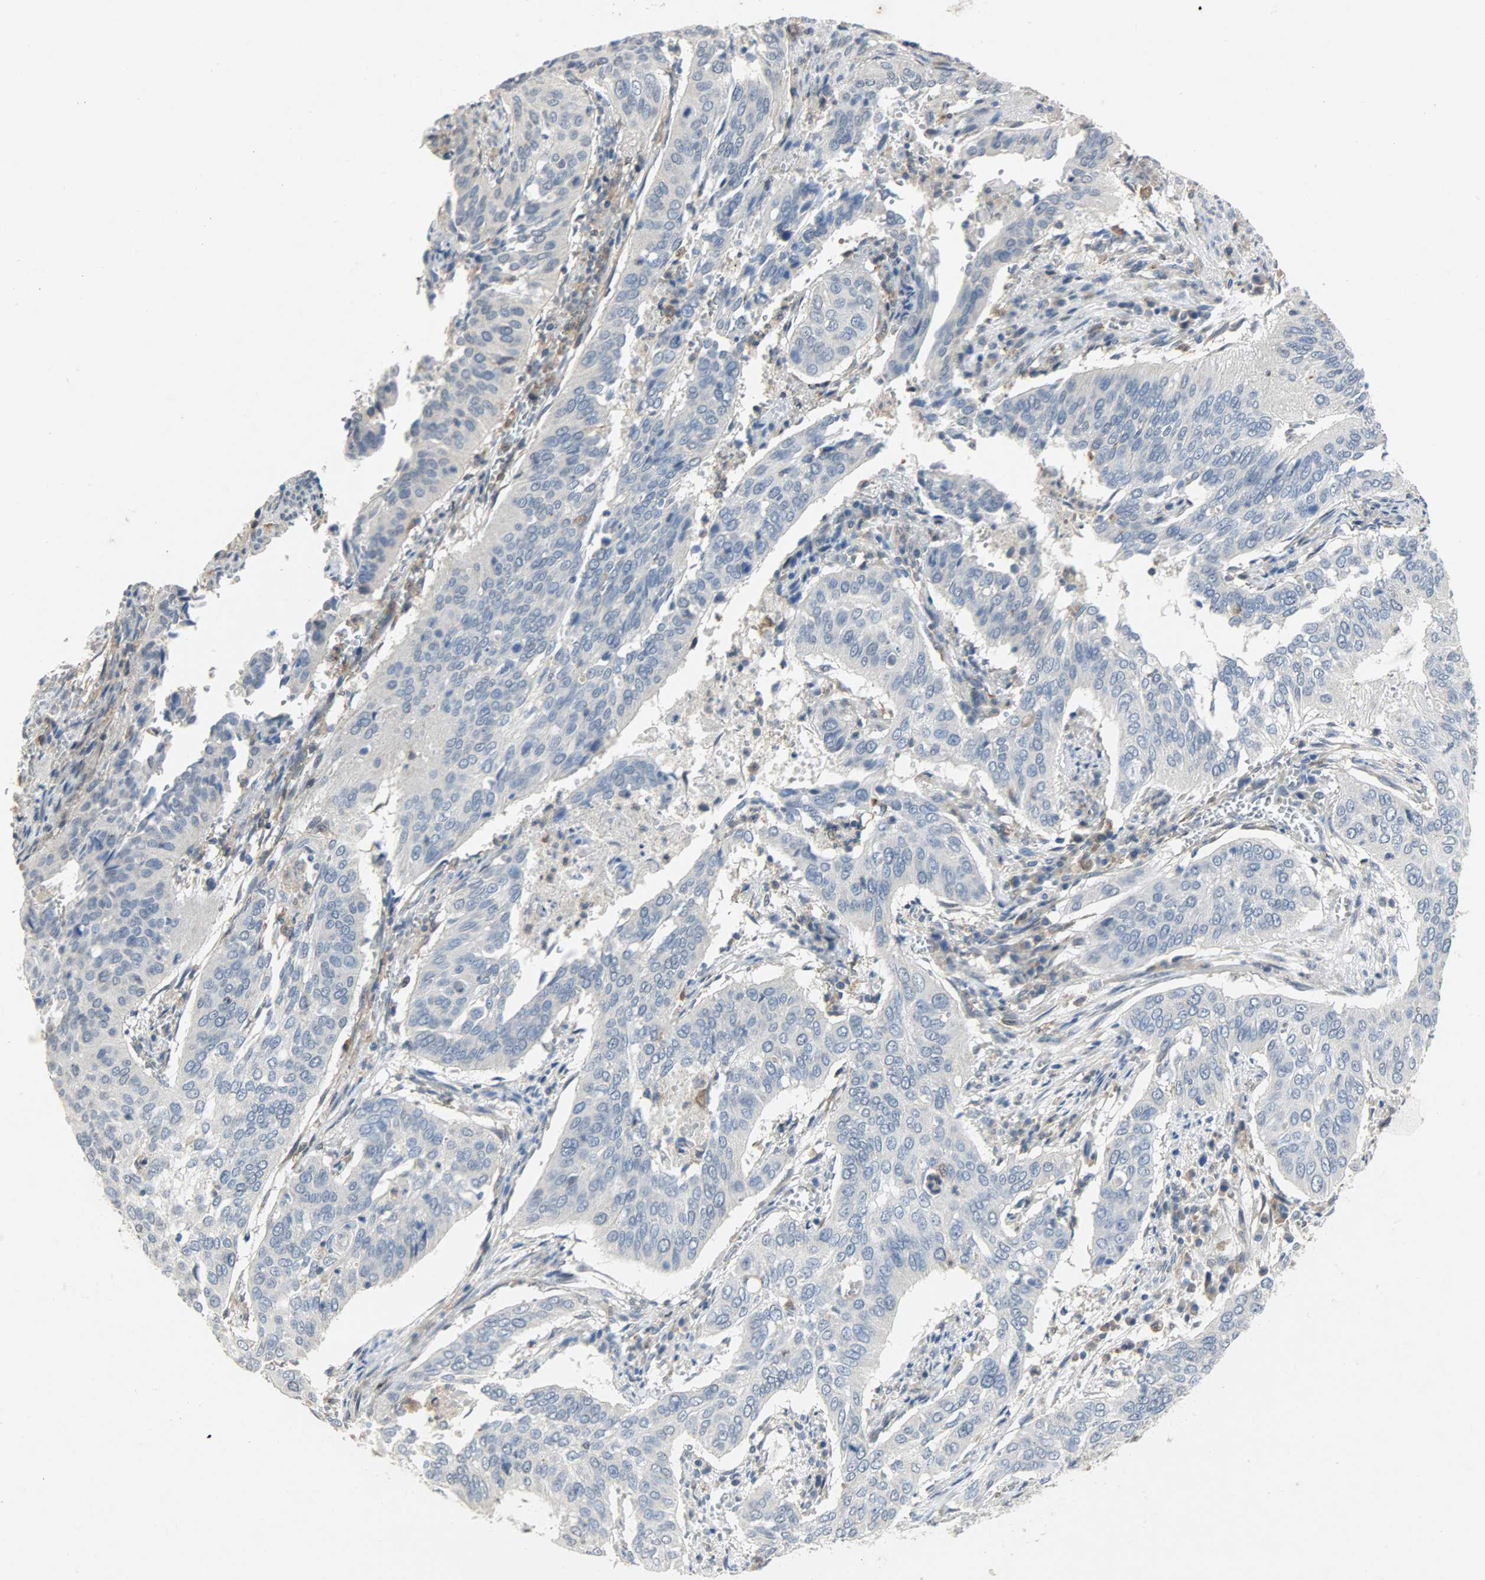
{"staining": {"intensity": "negative", "quantity": "none", "location": "none"}, "tissue": "cervical cancer", "cell_type": "Tumor cells", "image_type": "cancer", "snomed": [{"axis": "morphology", "description": "Squamous cell carcinoma, NOS"}, {"axis": "topography", "description": "Cervix"}], "caption": "This is an immunohistochemistry (IHC) micrograph of cervical cancer (squamous cell carcinoma). There is no staining in tumor cells.", "gene": "TRIM21", "patient": {"sex": "female", "age": 39}}